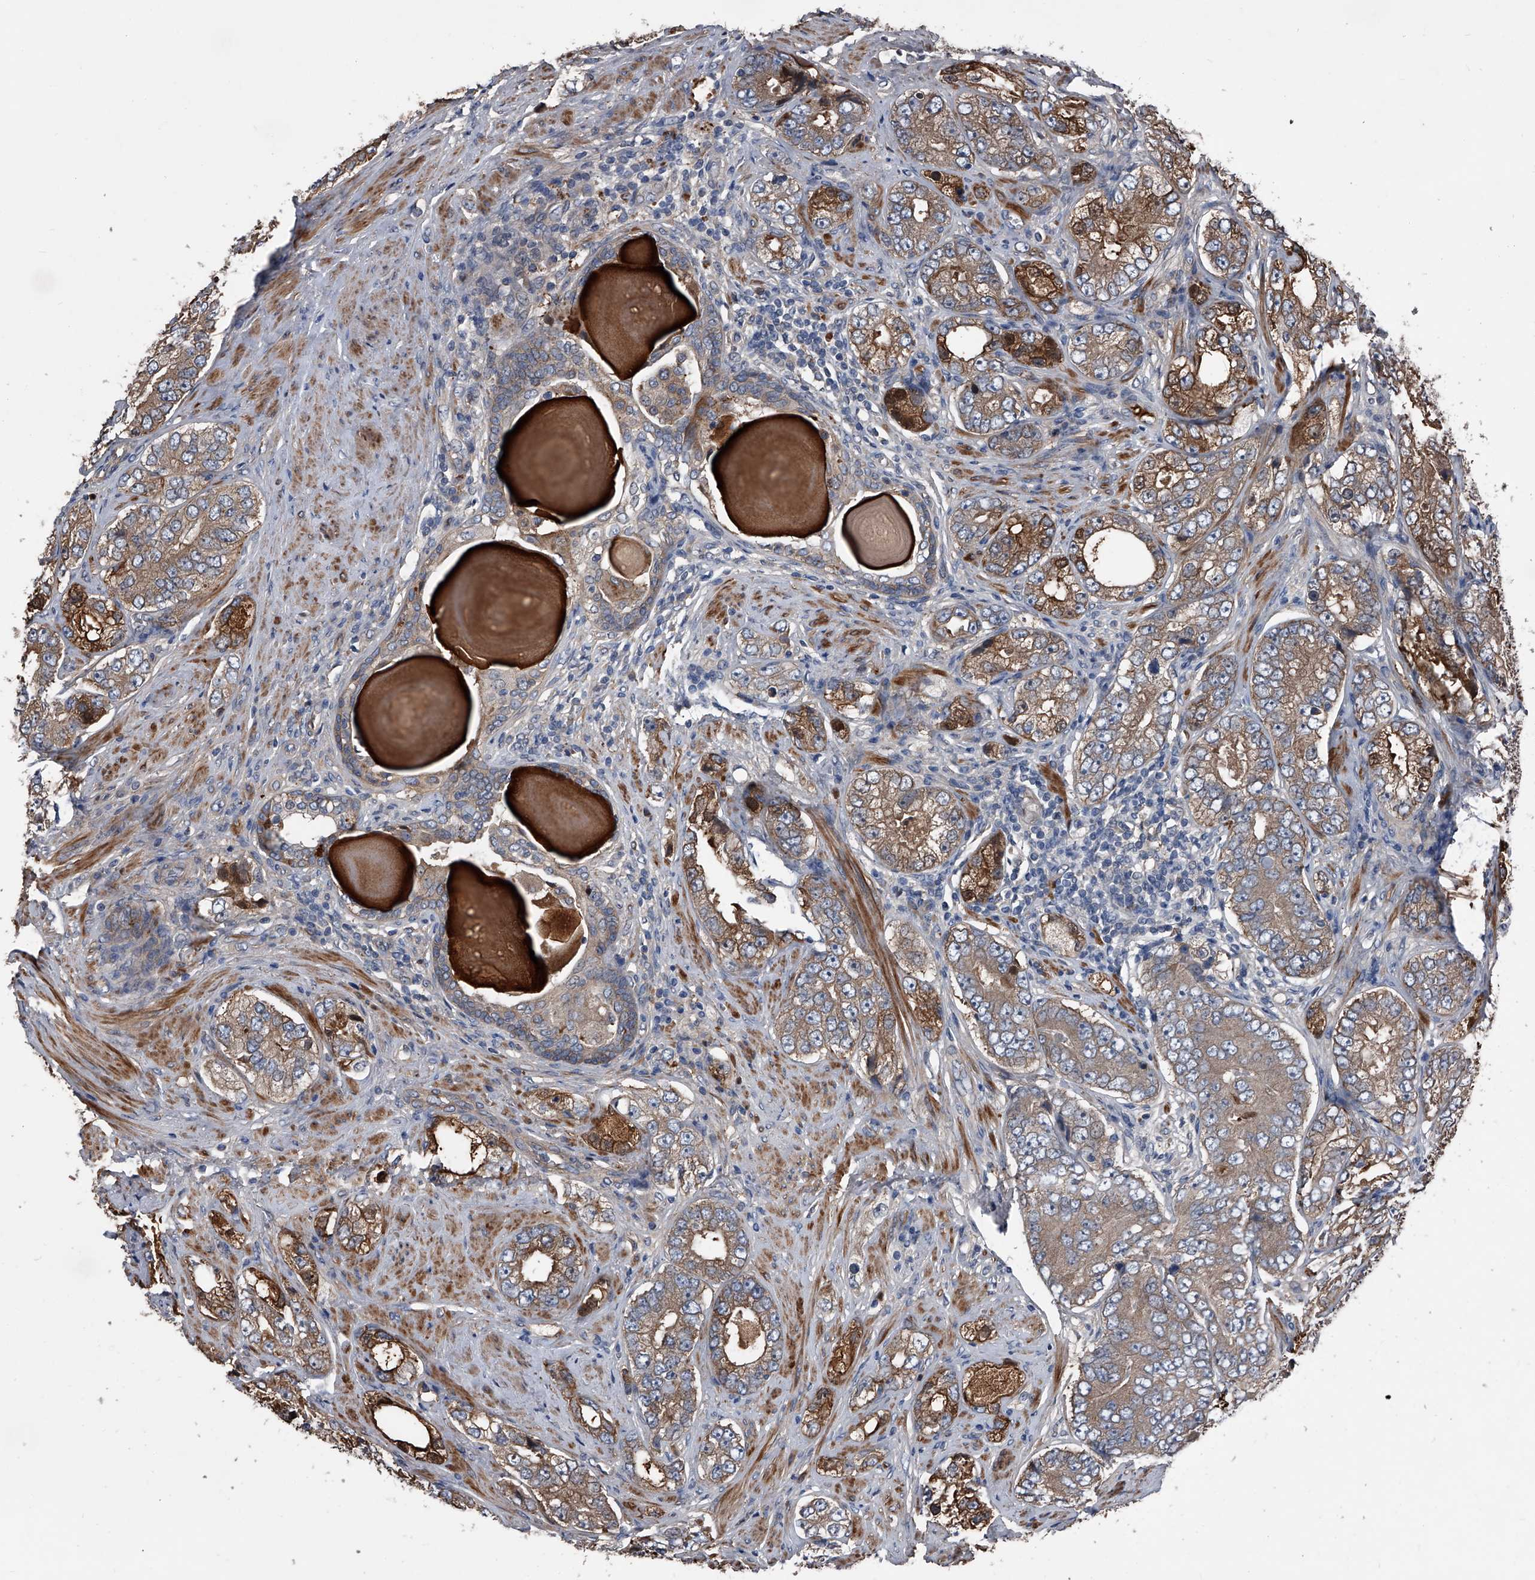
{"staining": {"intensity": "moderate", "quantity": ">75%", "location": "cytoplasmic/membranous"}, "tissue": "prostate cancer", "cell_type": "Tumor cells", "image_type": "cancer", "snomed": [{"axis": "morphology", "description": "Adenocarcinoma, High grade"}, {"axis": "topography", "description": "Prostate"}], "caption": "Protein staining by immunohistochemistry reveals moderate cytoplasmic/membranous staining in approximately >75% of tumor cells in prostate cancer (high-grade adenocarcinoma).", "gene": "KIF13A", "patient": {"sex": "male", "age": 56}}